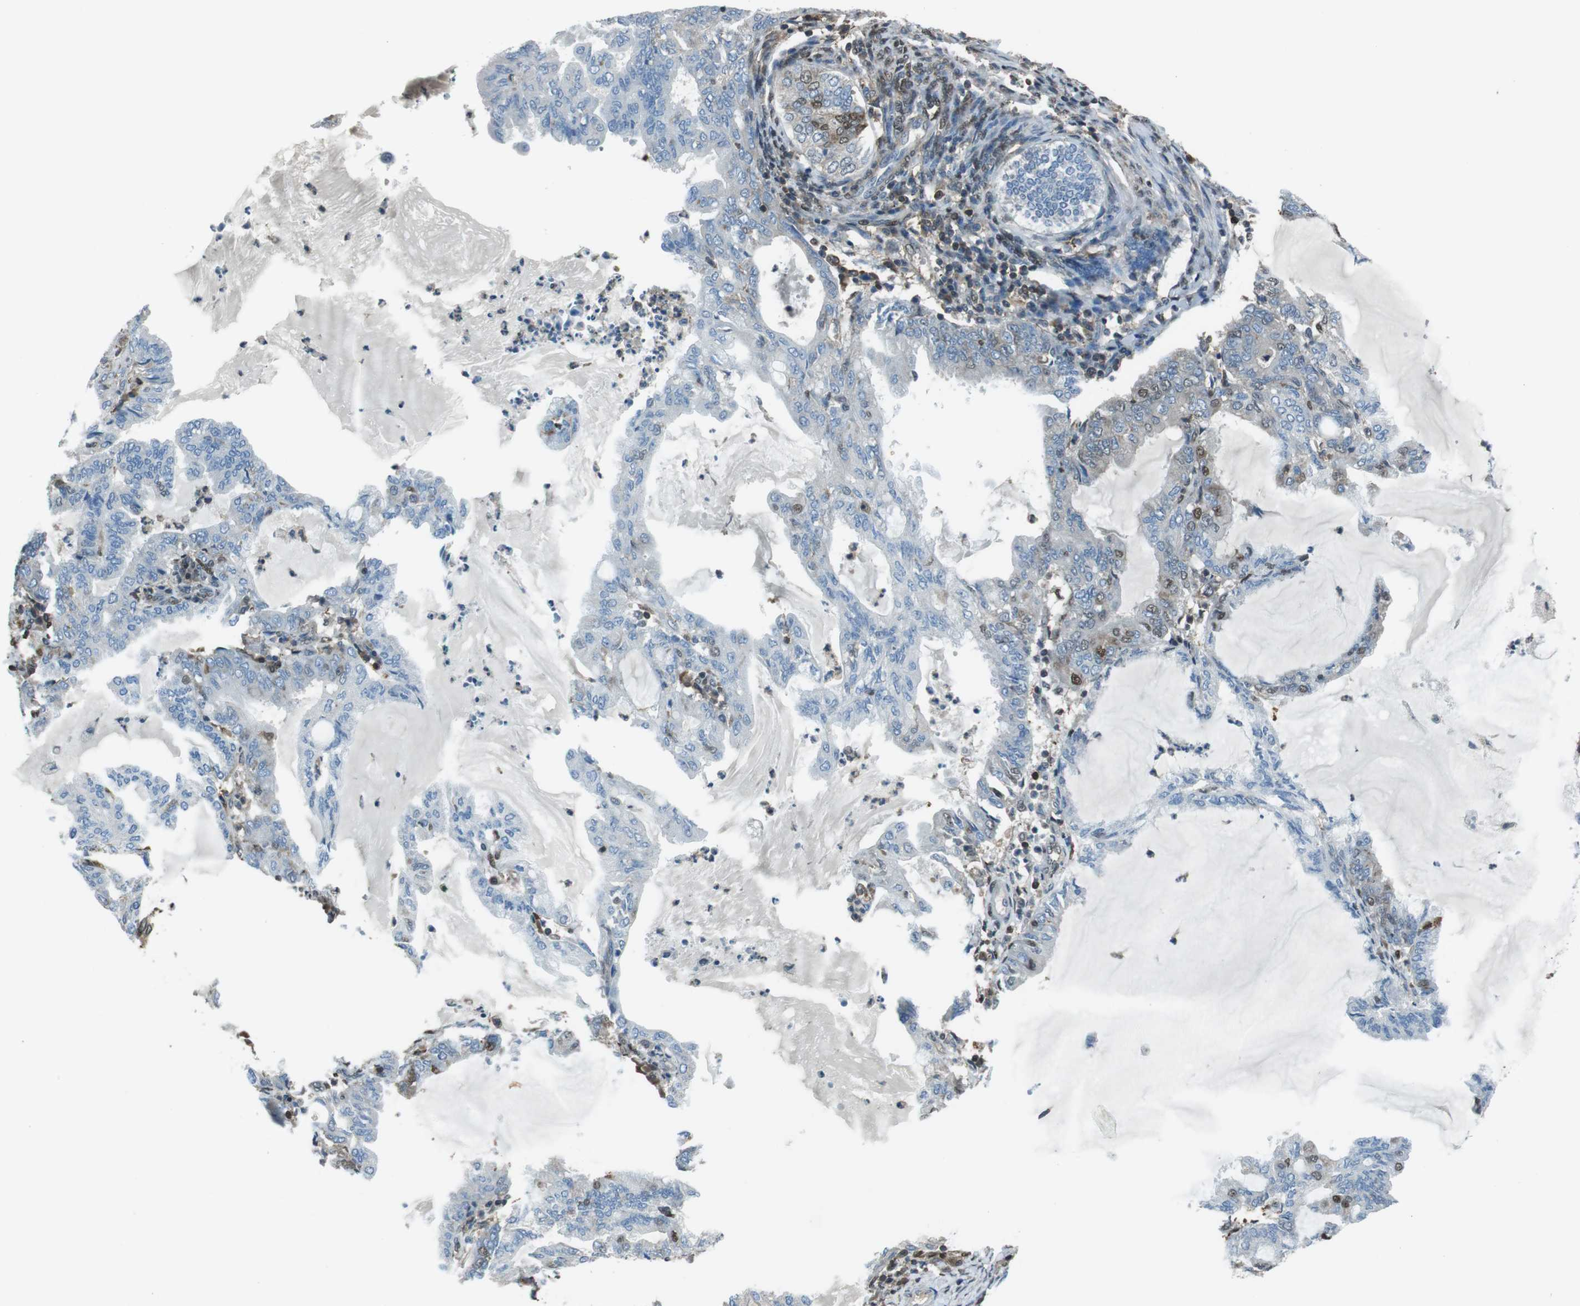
{"staining": {"intensity": "moderate", "quantity": "<25%", "location": "cytoplasmic/membranous,nuclear"}, "tissue": "endometrial cancer", "cell_type": "Tumor cells", "image_type": "cancer", "snomed": [{"axis": "morphology", "description": "Adenocarcinoma, NOS"}, {"axis": "topography", "description": "Endometrium"}], "caption": "This histopathology image reveals endometrial adenocarcinoma stained with immunohistochemistry to label a protein in brown. The cytoplasmic/membranous and nuclear of tumor cells show moderate positivity for the protein. Nuclei are counter-stained blue.", "gene": "TWSG1", "patient": {"sex": "female", "age": 86}}